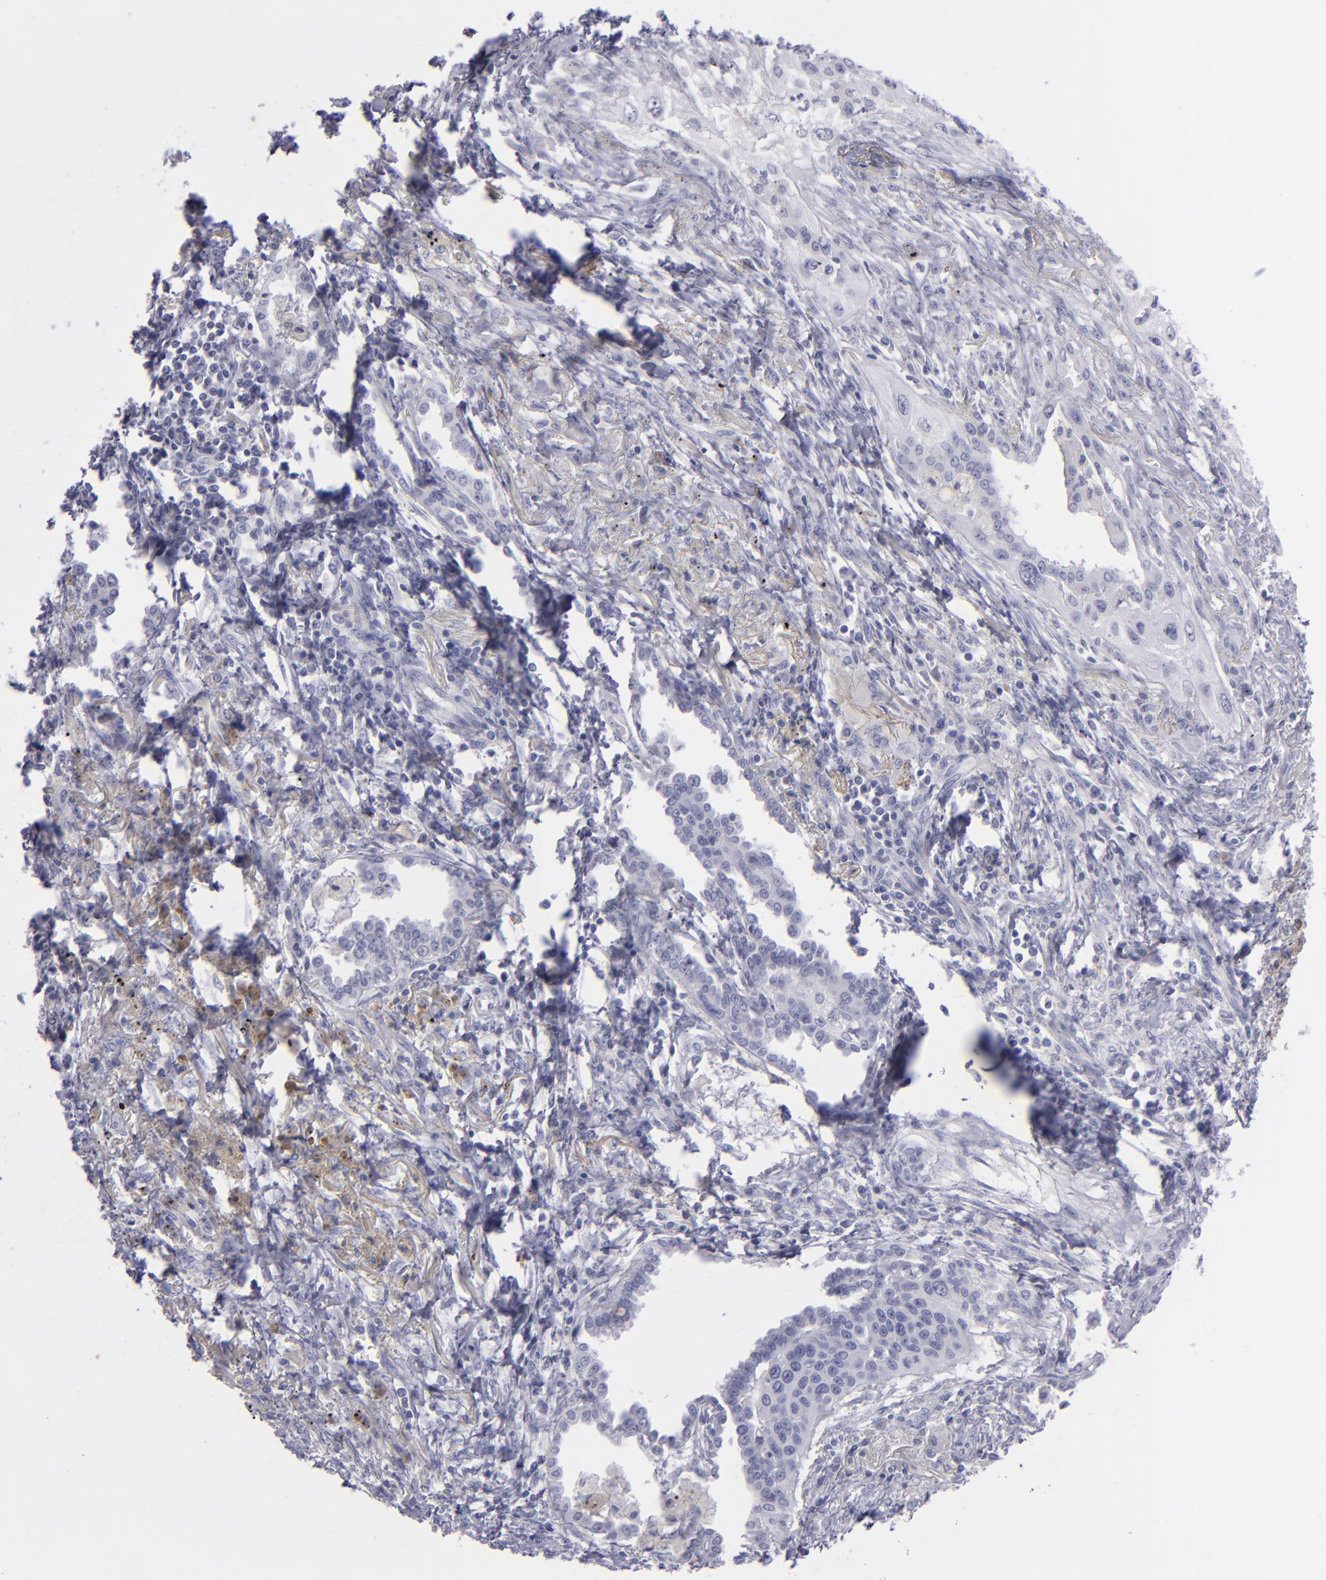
{"staining": {"intensity": "negative", "quantity": "none", "location": "none"}, "tissue": "lung cancer", "cell_type": "Tumor cells", "image_type": "cancer", "snomed": [{"axis": "morphology", "description": "Squamous cell carcinoma, NOS"}, {"axis": "topography", "description": "Lung"}], "caption": "This micrograph is of lung cancer (squamous cell carcinoma) stained with IHC to label a protein in brown with the nuclei are counter-stained blue. There is no positivity in tumor cells.", "gene": "MYH11", "patient": {"sex": "male", "age": 71}}